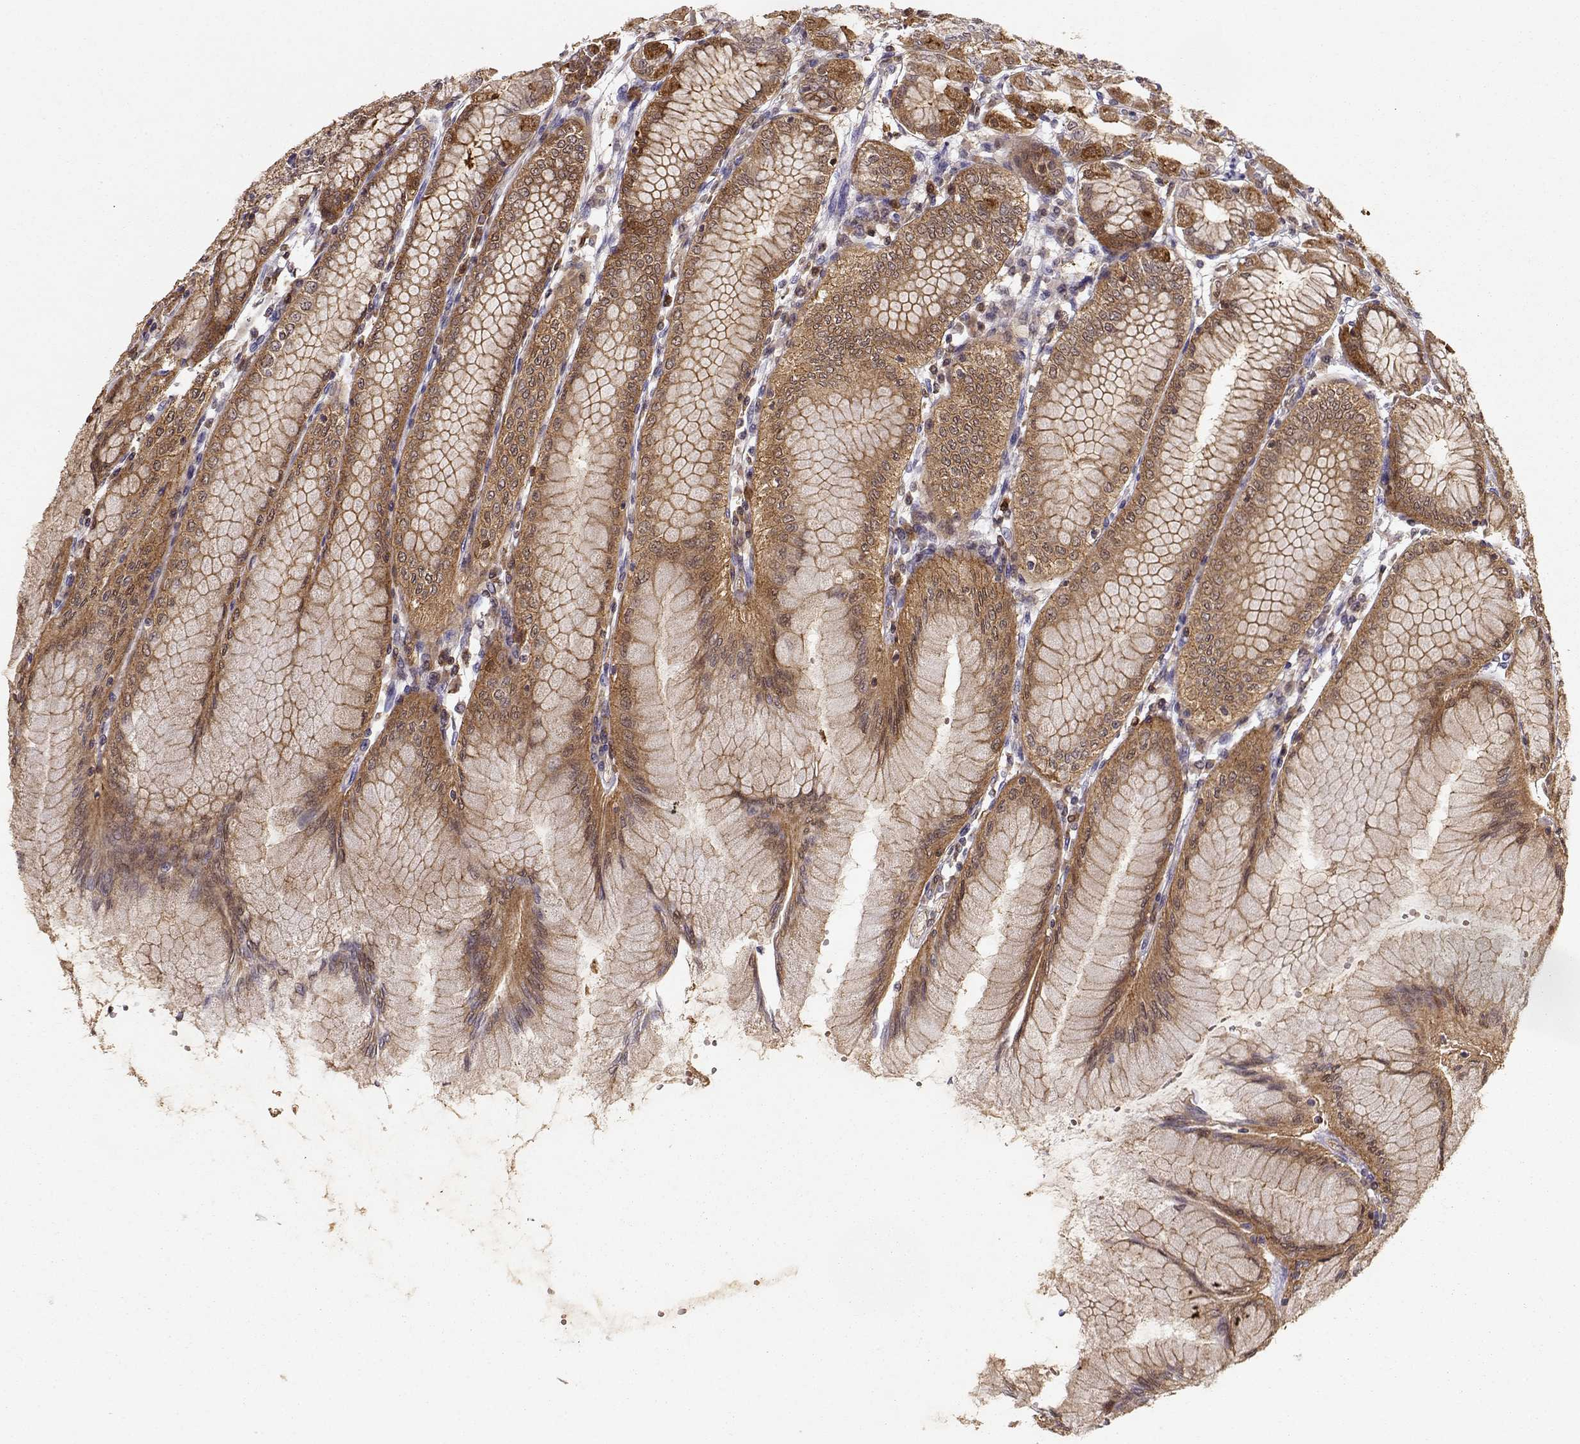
{"staining": {"intensity": "strong", "quantity": "25%-75%", "location": "cytoplasmic/membranous"}, "tissue": "stomach", "cell_type": "Glandular cells", "image_type": "normal", "snomed": [{"axis": "morphology", "description": "Normal tissue, NOS"}, {"axis": "topography", "description": "Skeletal muscle"}, {"axis": "topography", "description": "Stomach"}], "caption": "High-magnification brightfield microscopy of benign stomach stained with DAB (brown) and counterstained with hematoxylin (blue). glandular cells exhibit strong cytoplasmic/membranous positivity is appreciated in approximately25%-75% of cells. Nuclei are stained in blue.", "gene": "PNP", "patient": {"sex": "female", "age": 57}}